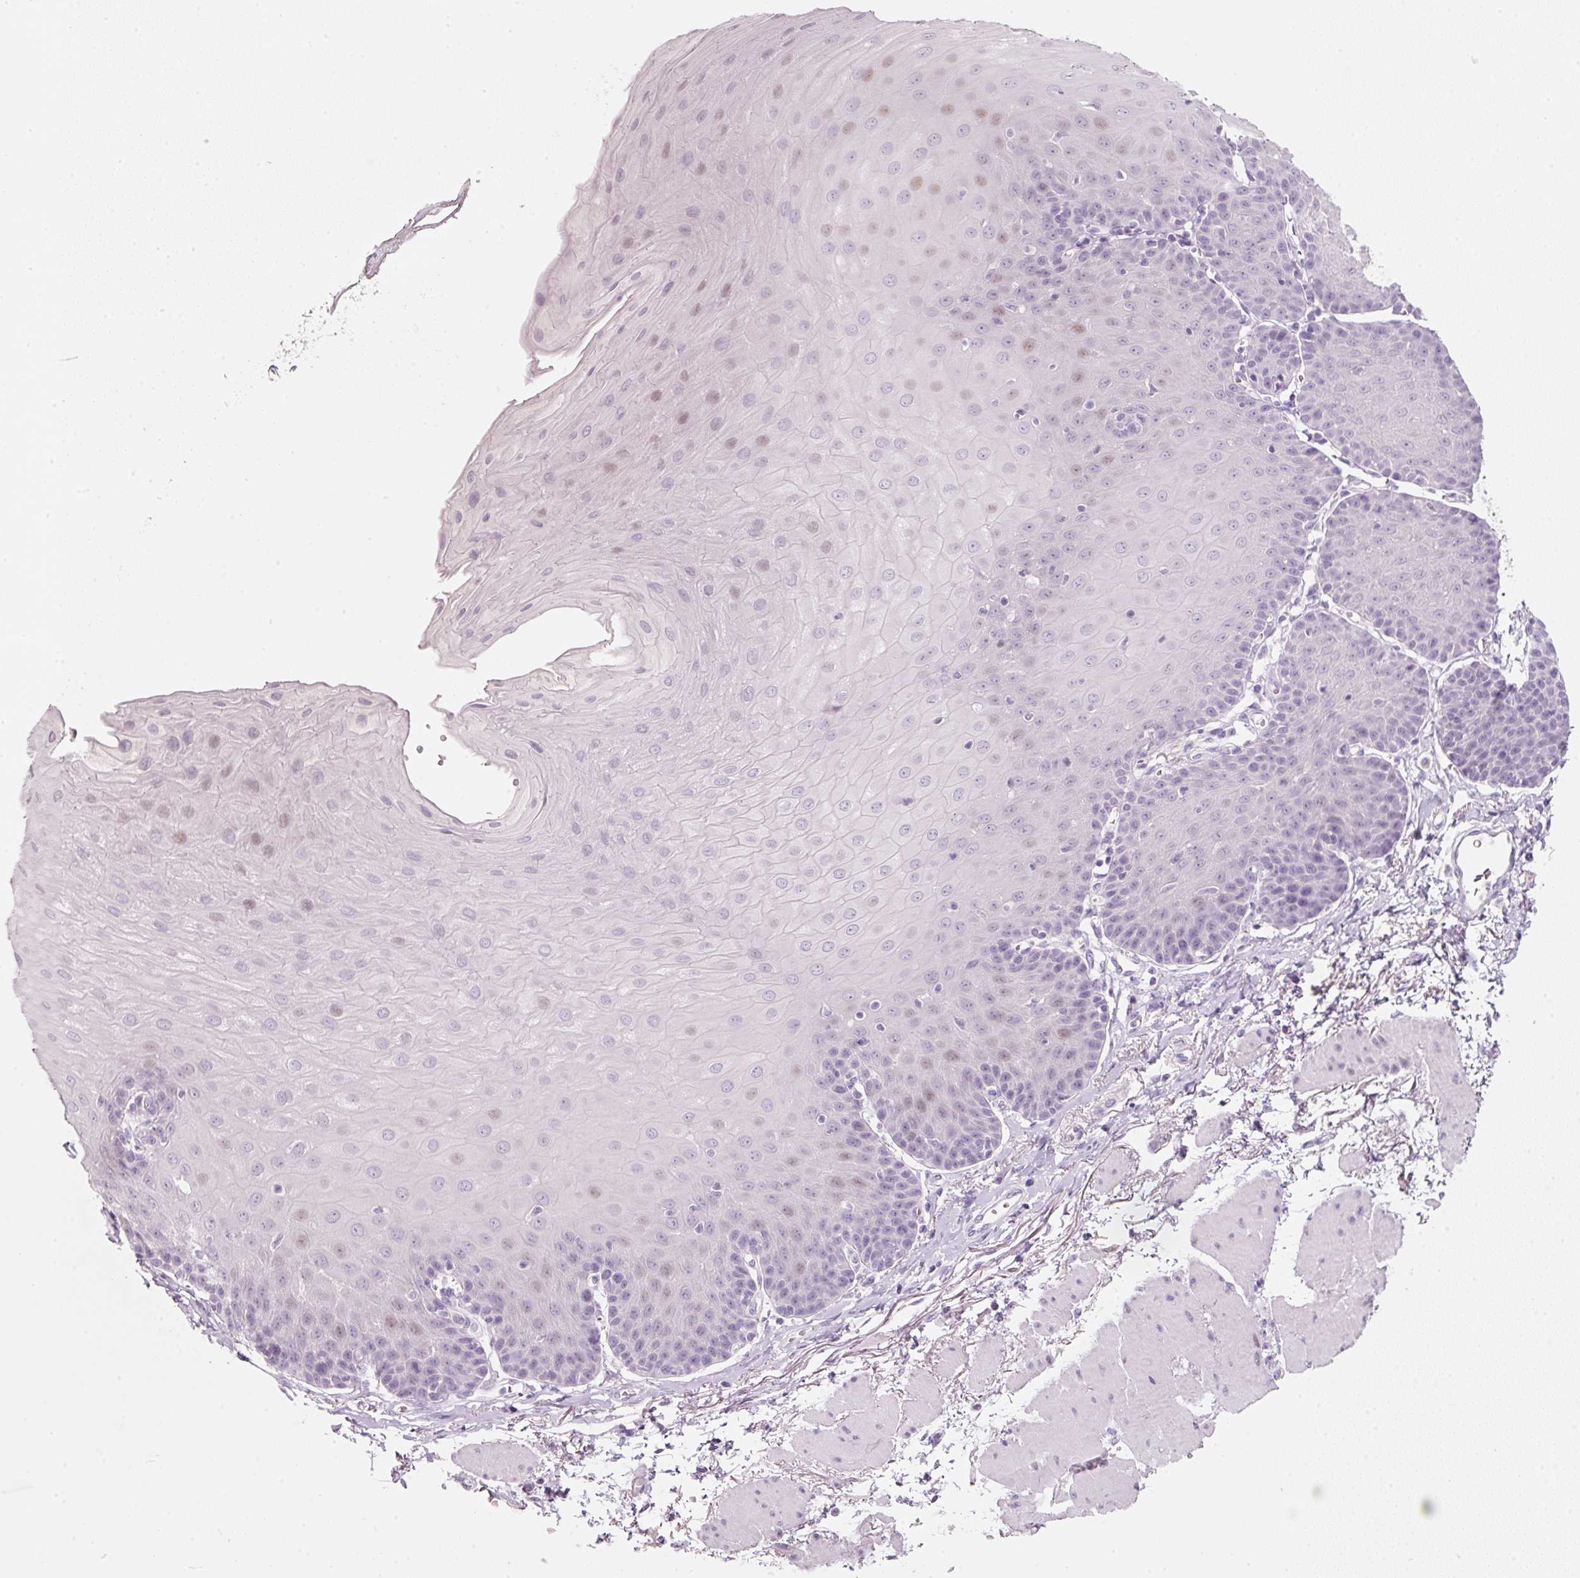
{"staining": {"intensity": "weak", "quantity": "<25%", "location": "nuclear"}, "tissue": "esophagus", "cell_type": "Squamous epithelial cells", "image_type": "normal", "snomed": [{"axis": "morphology", "description": "Normal tissue, NOS"}, {"axis": "topography", "description": "Esophagus"}], "caption": "This is a image of IHC staining of normal esophagus, which shows no expression in squamous epithelial cells.", "gene": "ENSG00000206549", "patient": {"sex": "female", "age": 81}}